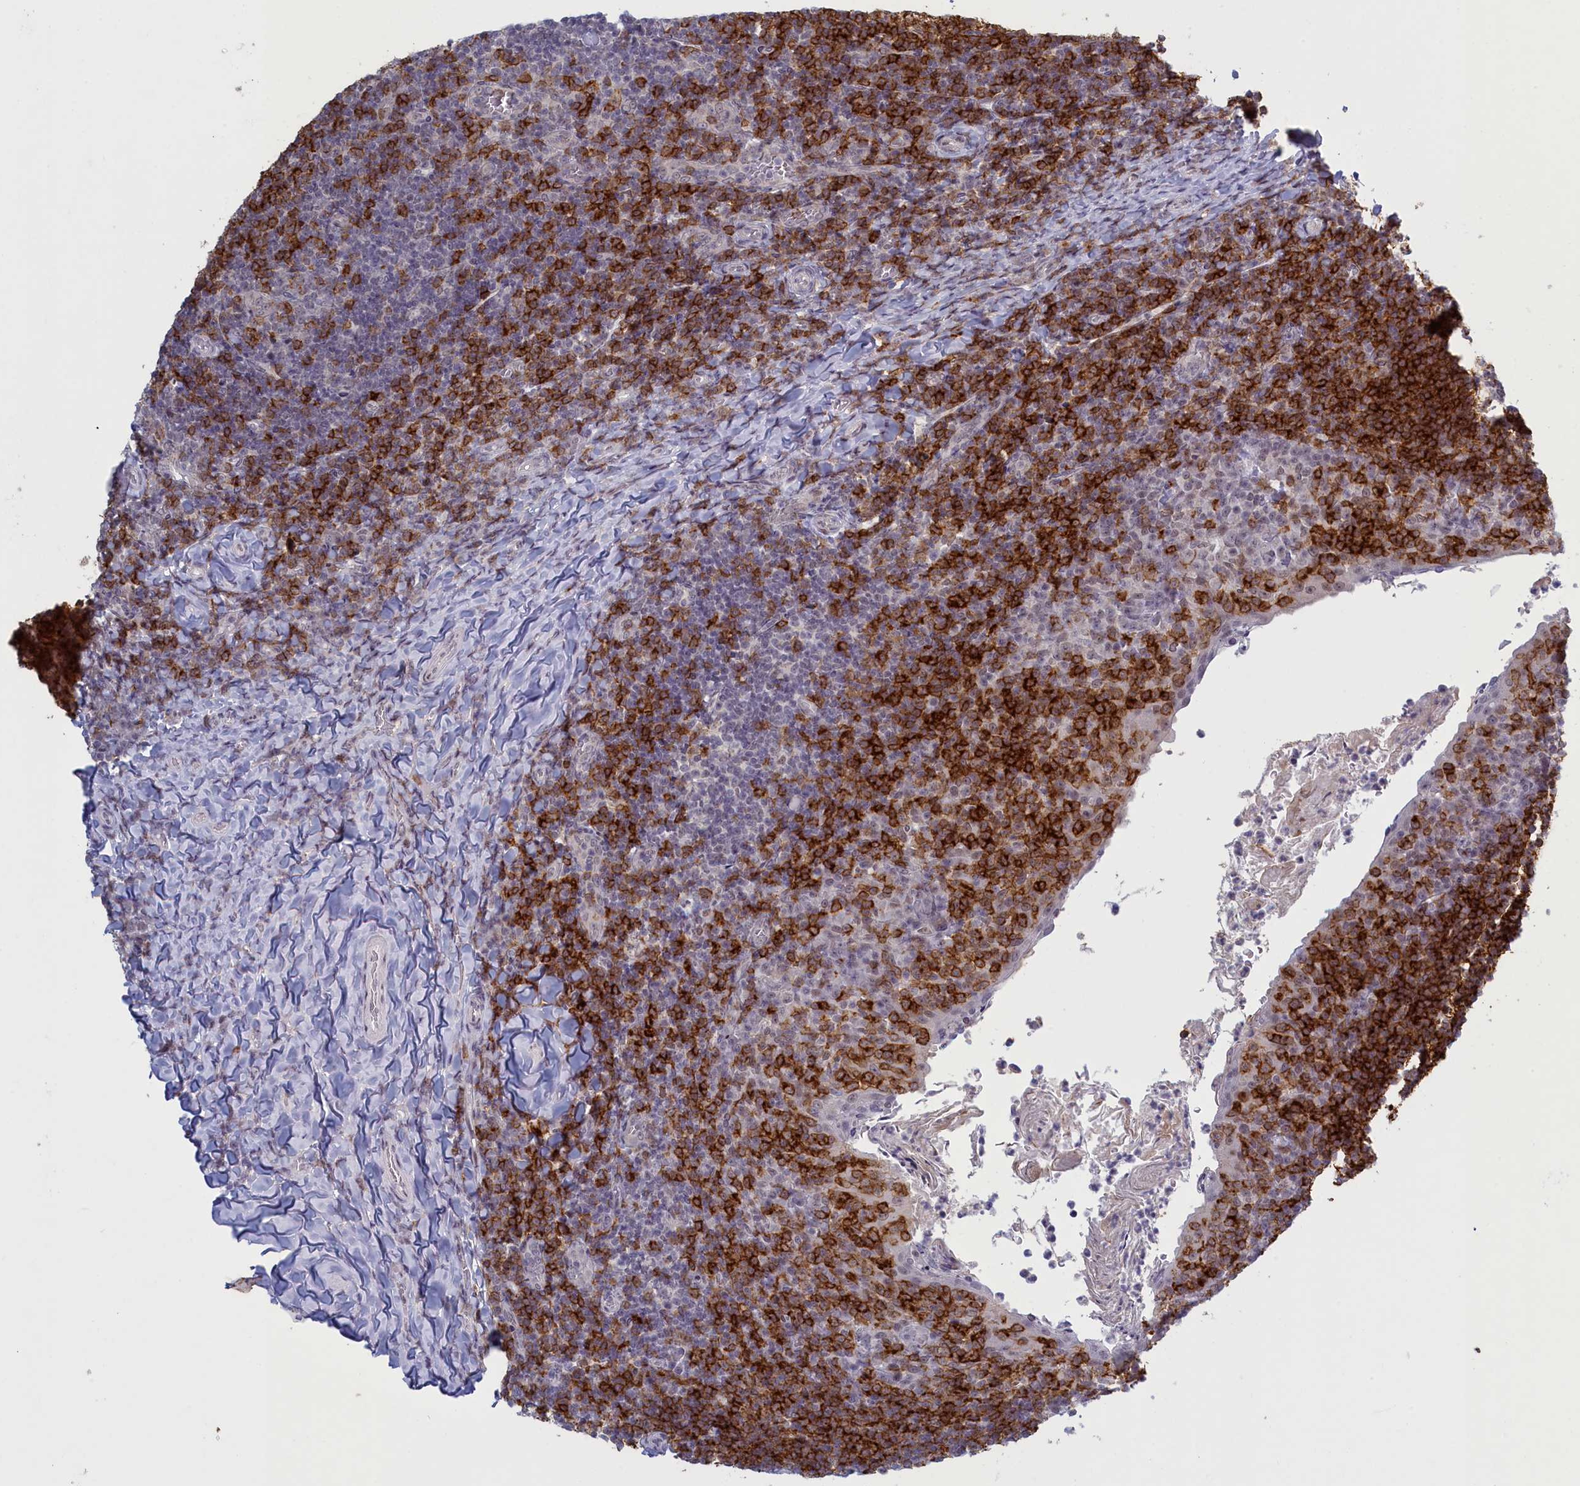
{"staining": {"intensity": "strong", "quantity": ">75%", "location": "cytoplasmic/membranous"}, "tissue": "tonsil", "cell_type": "Germinal center cells", "image_type": "normal", "snomed": [{"axis": "morphology", "description": "Normal tissue, NOS"}, {"axis": "topography", "description": "Tonsil"}], "caption": "Protein analysis of unremarkable tonsil reveals strong cytoplasmic/membranous staining in approximately >75% of germinal center cells.", "gene": "ATF7IP2", "patient": {"sex": "female", "age": 10}}